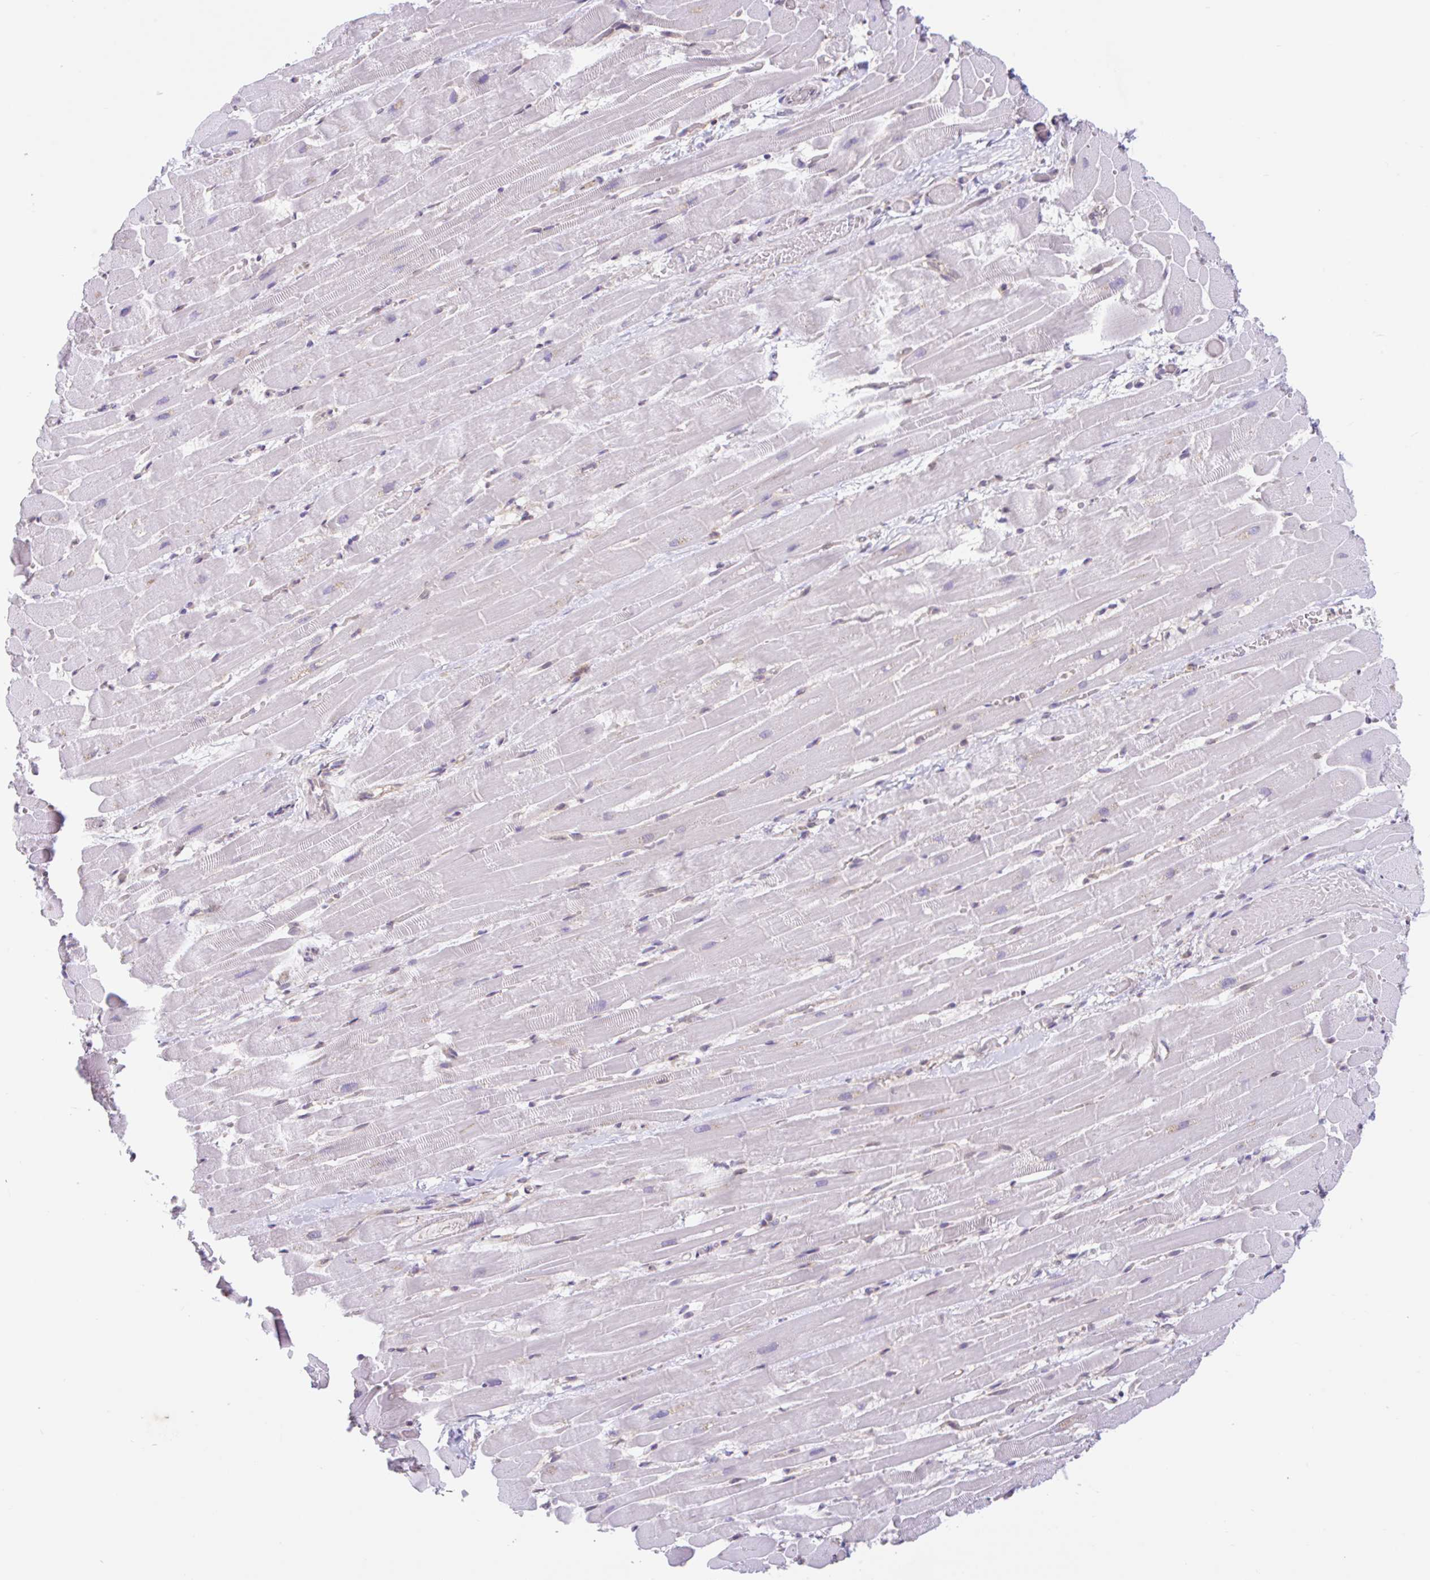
{"staining": {"intensity": "negative", "quantity": "none", "location": "none"}, "tissue": "heart muscle", "cell_type": "Cardiomyocytes", "image_type": "normal", "snomed": [{"axis": "morphology", "description": "Normal tissue, NOS"}, {"axis": "topography", "description": "Heart"}], "caption": "A high-resolution image shows IHC staining of benign heart muscle, which demonstrates no significant expression in cardiomyocytes.", "gene": "RALBP1", "patient": {"sex": "male", "age": 37}}